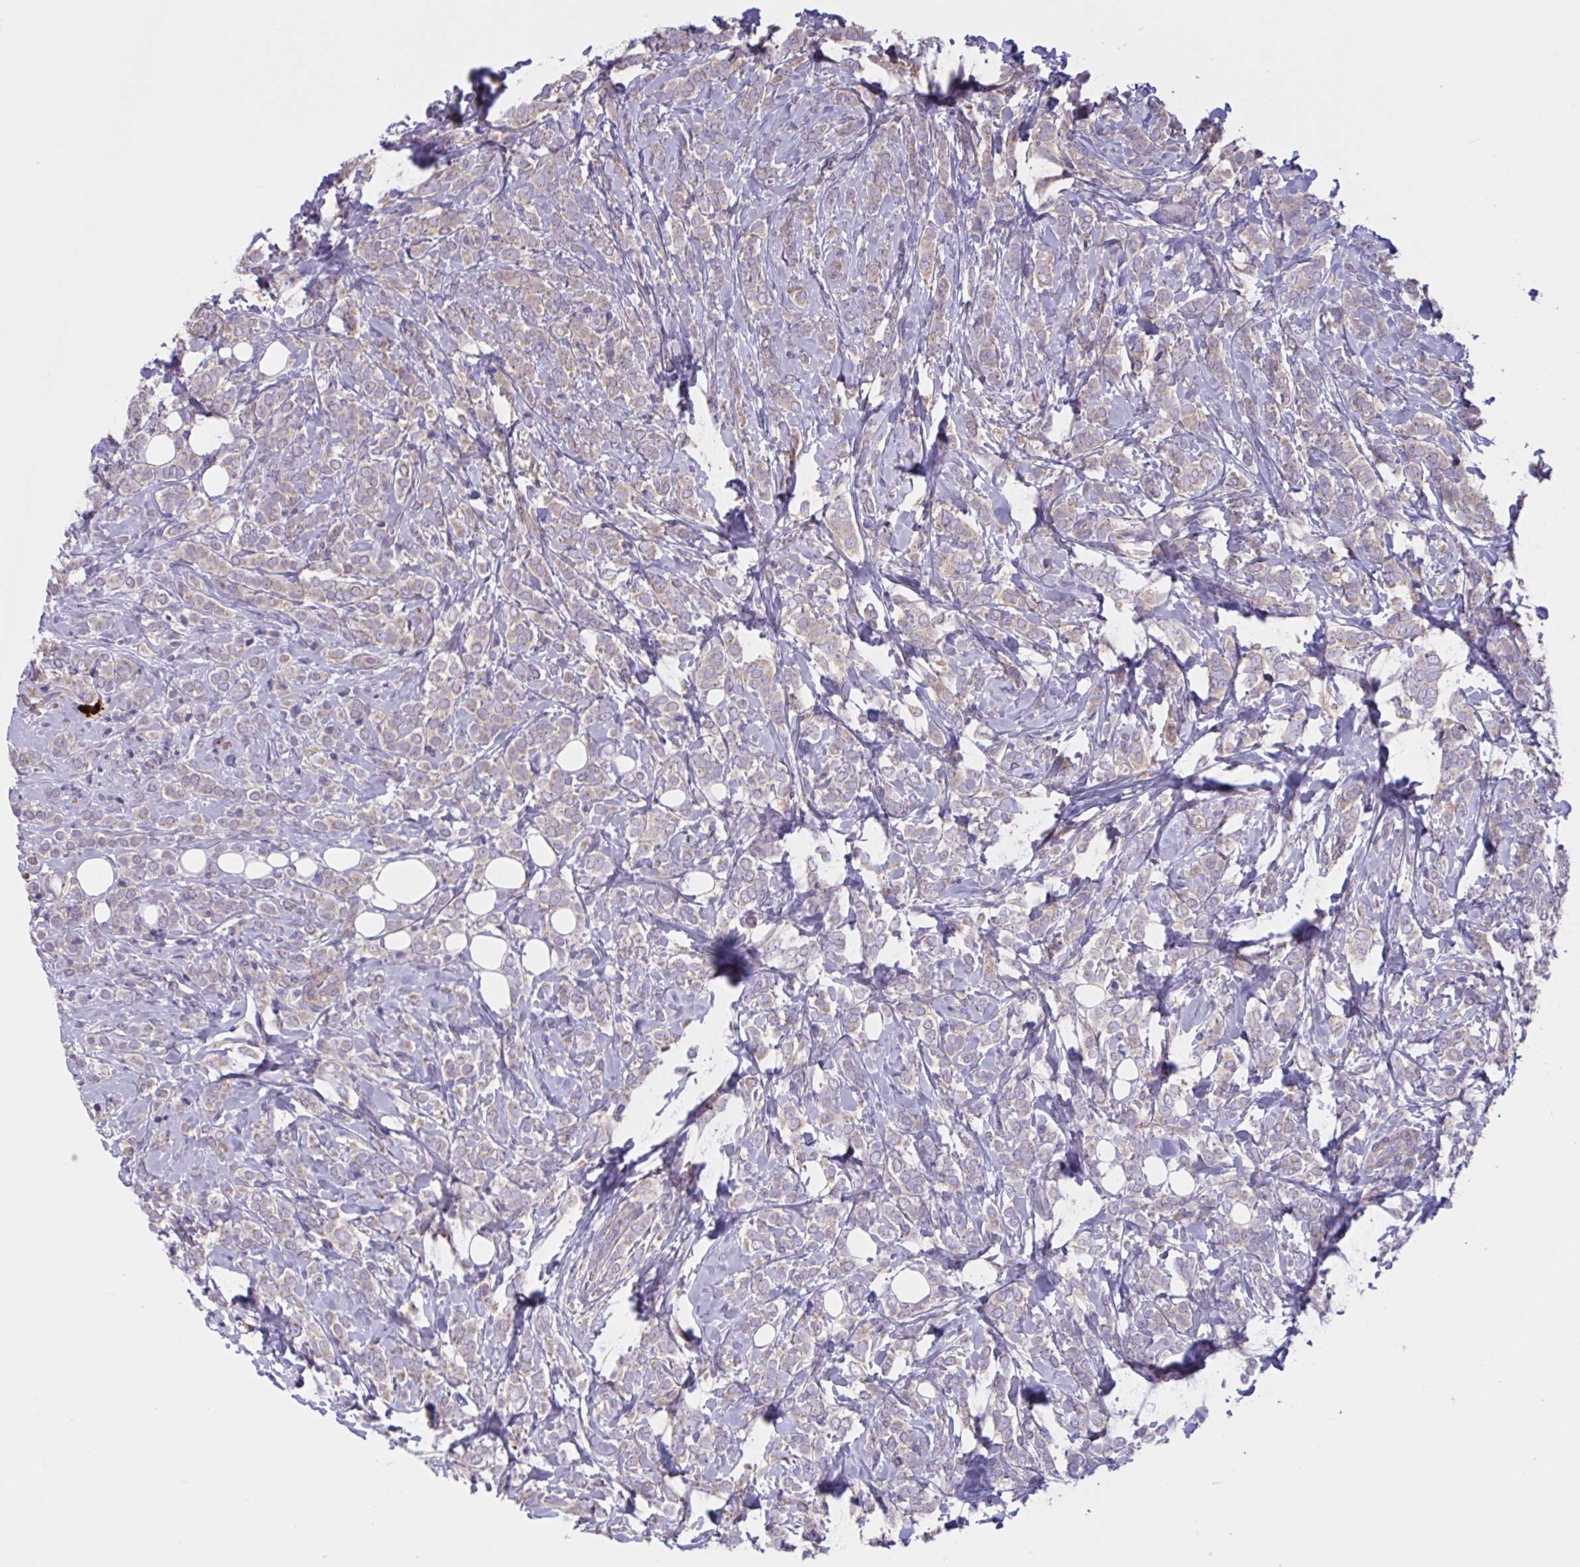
{"staining": {"intensity": "negative", "quantity": "none", "location": "none"}, "tissue": "breast cancer", "cell_type": "Tumor cells", "image_type": "cancer", "snomed": [{"axis": "morphology", "description": "Lobular carcinoma"}, {"axis": "topography", "description": "Breast"}], "caption": "Immunohistochemistry (IHC) micrograph of breast cancer stained for a protein (brown), which shows no staining in tumor cells.", "gene": "WNT9B", "patient": {"sex": "female", "age": 49}}